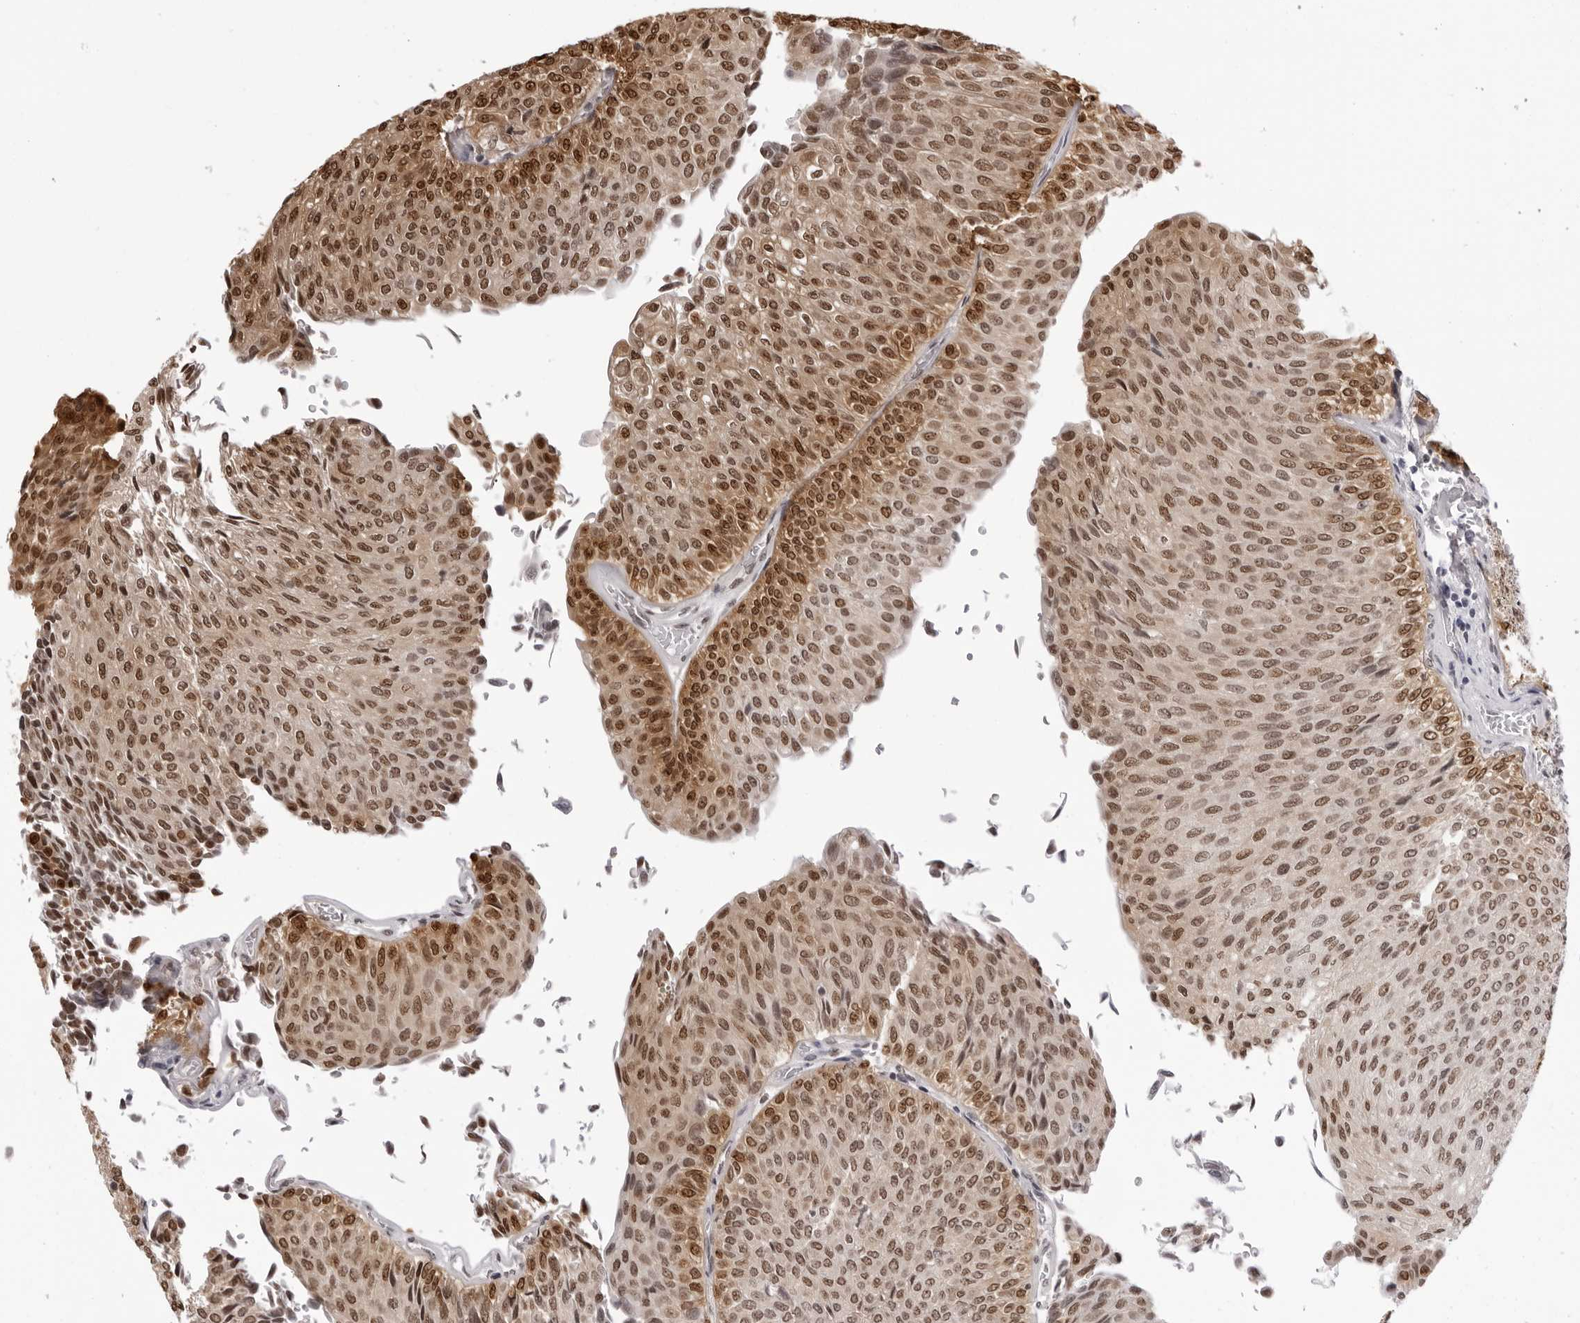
{"staining": {"intensity": "moderate", "quantity": ">75%", "location": "cytoplasmic/membranous,nuclear"}, "tissue": "urothelial cancer", "cell_type": "Tumor cells", "image_type": "cancer", "snomed": [{"axis": "morphology", "description": "Urothelial carcinoma, Low grade"}, {"axis": "topography", "description": "Urinary bladder"}], "caption": "A high-resolution photomicrograph shows immunohistochemistry (IHC) staining of urothelial cancer, which reveals moderate cytoplasmic/membranous and nuclear staining in approximately >75% of tumor cells.", "gene": "HSPA4", "patient": {"sex": "male", "age": 78}}